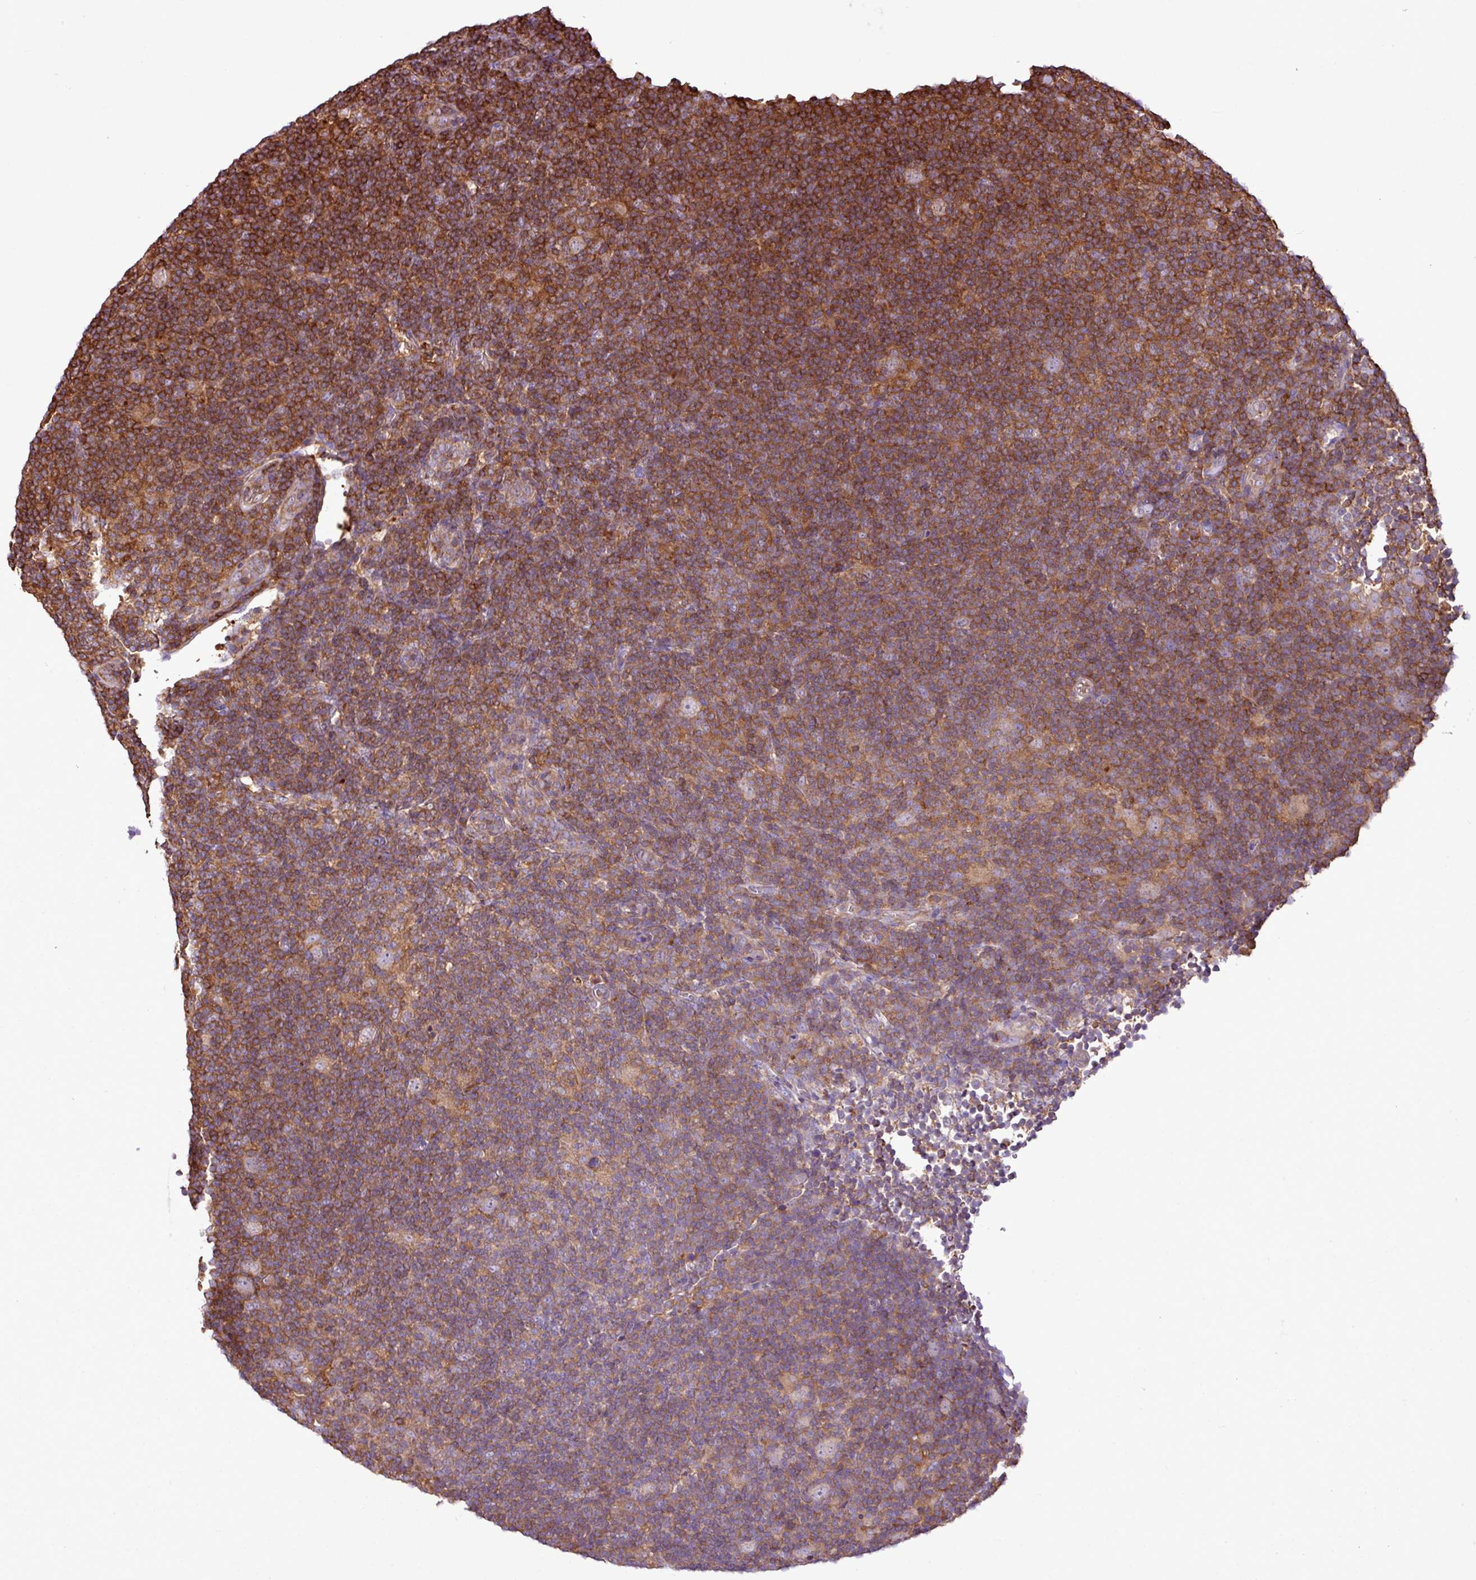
{"staining": {"intensity": "moderate", "quantity": "<25%", "location": "cytoplasmic/membranous"}, "tissue": "lymphoma", "cell_type": "Tumor cells", "image_type": "cancer", "snomed": [{"axis": "morphology", "description": "Hodgkin's disease, NOS"}, {"axis": "topography", "description": "Lymph node"}], "caption": "Moderate cytoplasmic/membranous positivity for a protein is identified in approximately <25% of tumor cells of lymphoma using IHC.", "gene": "PGAP6", "patient": {"sex": "female", "age": 57}}